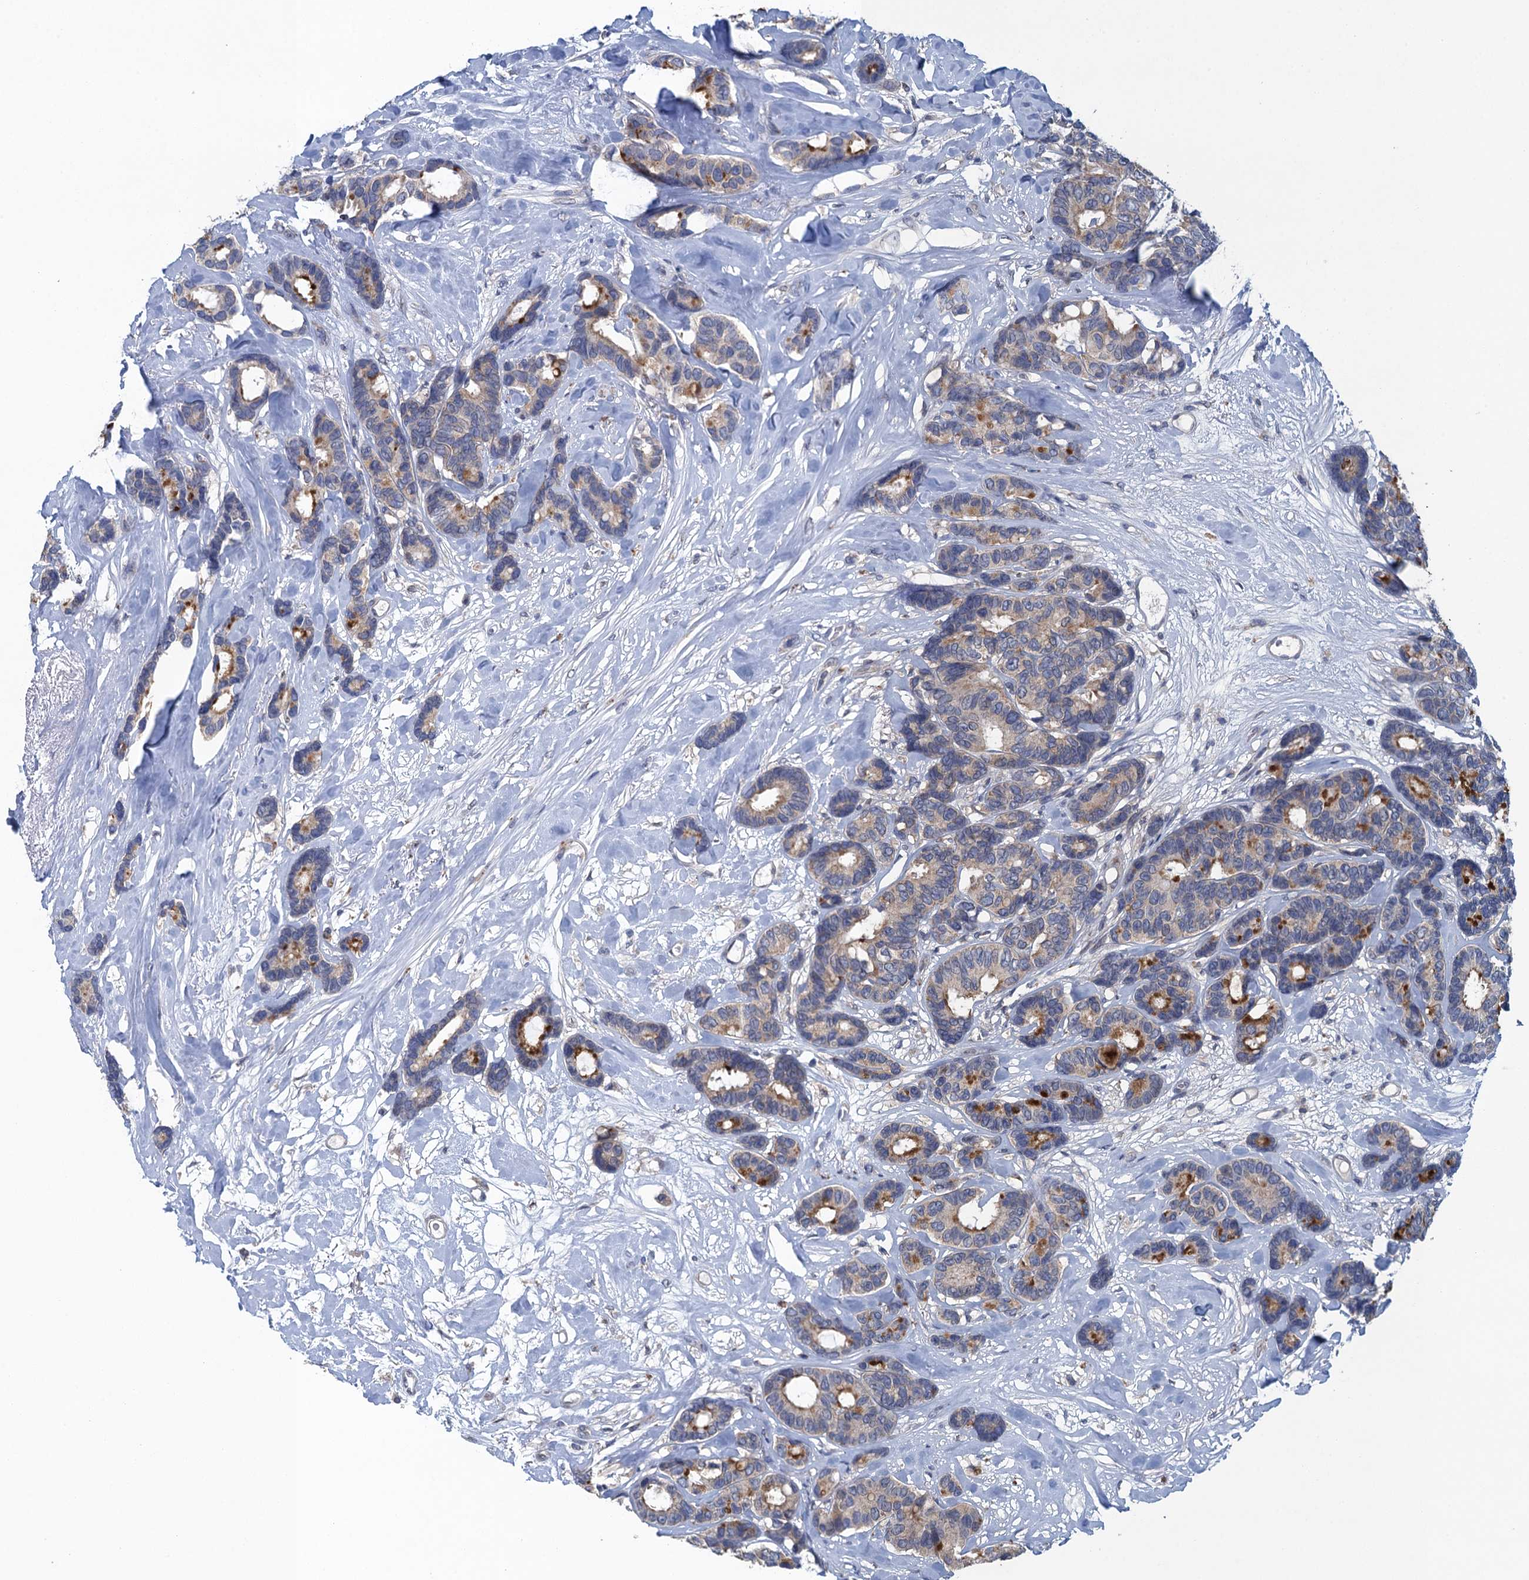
{"staining": {"intensity": "moderate", "quantity": "<25%", "location": "cytoplasmic/membranous"}, "tissue": "breast cancer", "cell_type": "Tumor cells", "image_type": "cancer", "snomed": [{"axis": "morphology", "description": "Duct carcinoma"}, {"axis": "topography", "description": "Breast"}], "caption": "Approximately <25% of tumor cells in breast cancer display moderate cytoplasmic/membranous protein staining as visualized by brown immunohistochemical staining.", "gene": "CTU2", "patient": {"sex": "female", "age": 87}}